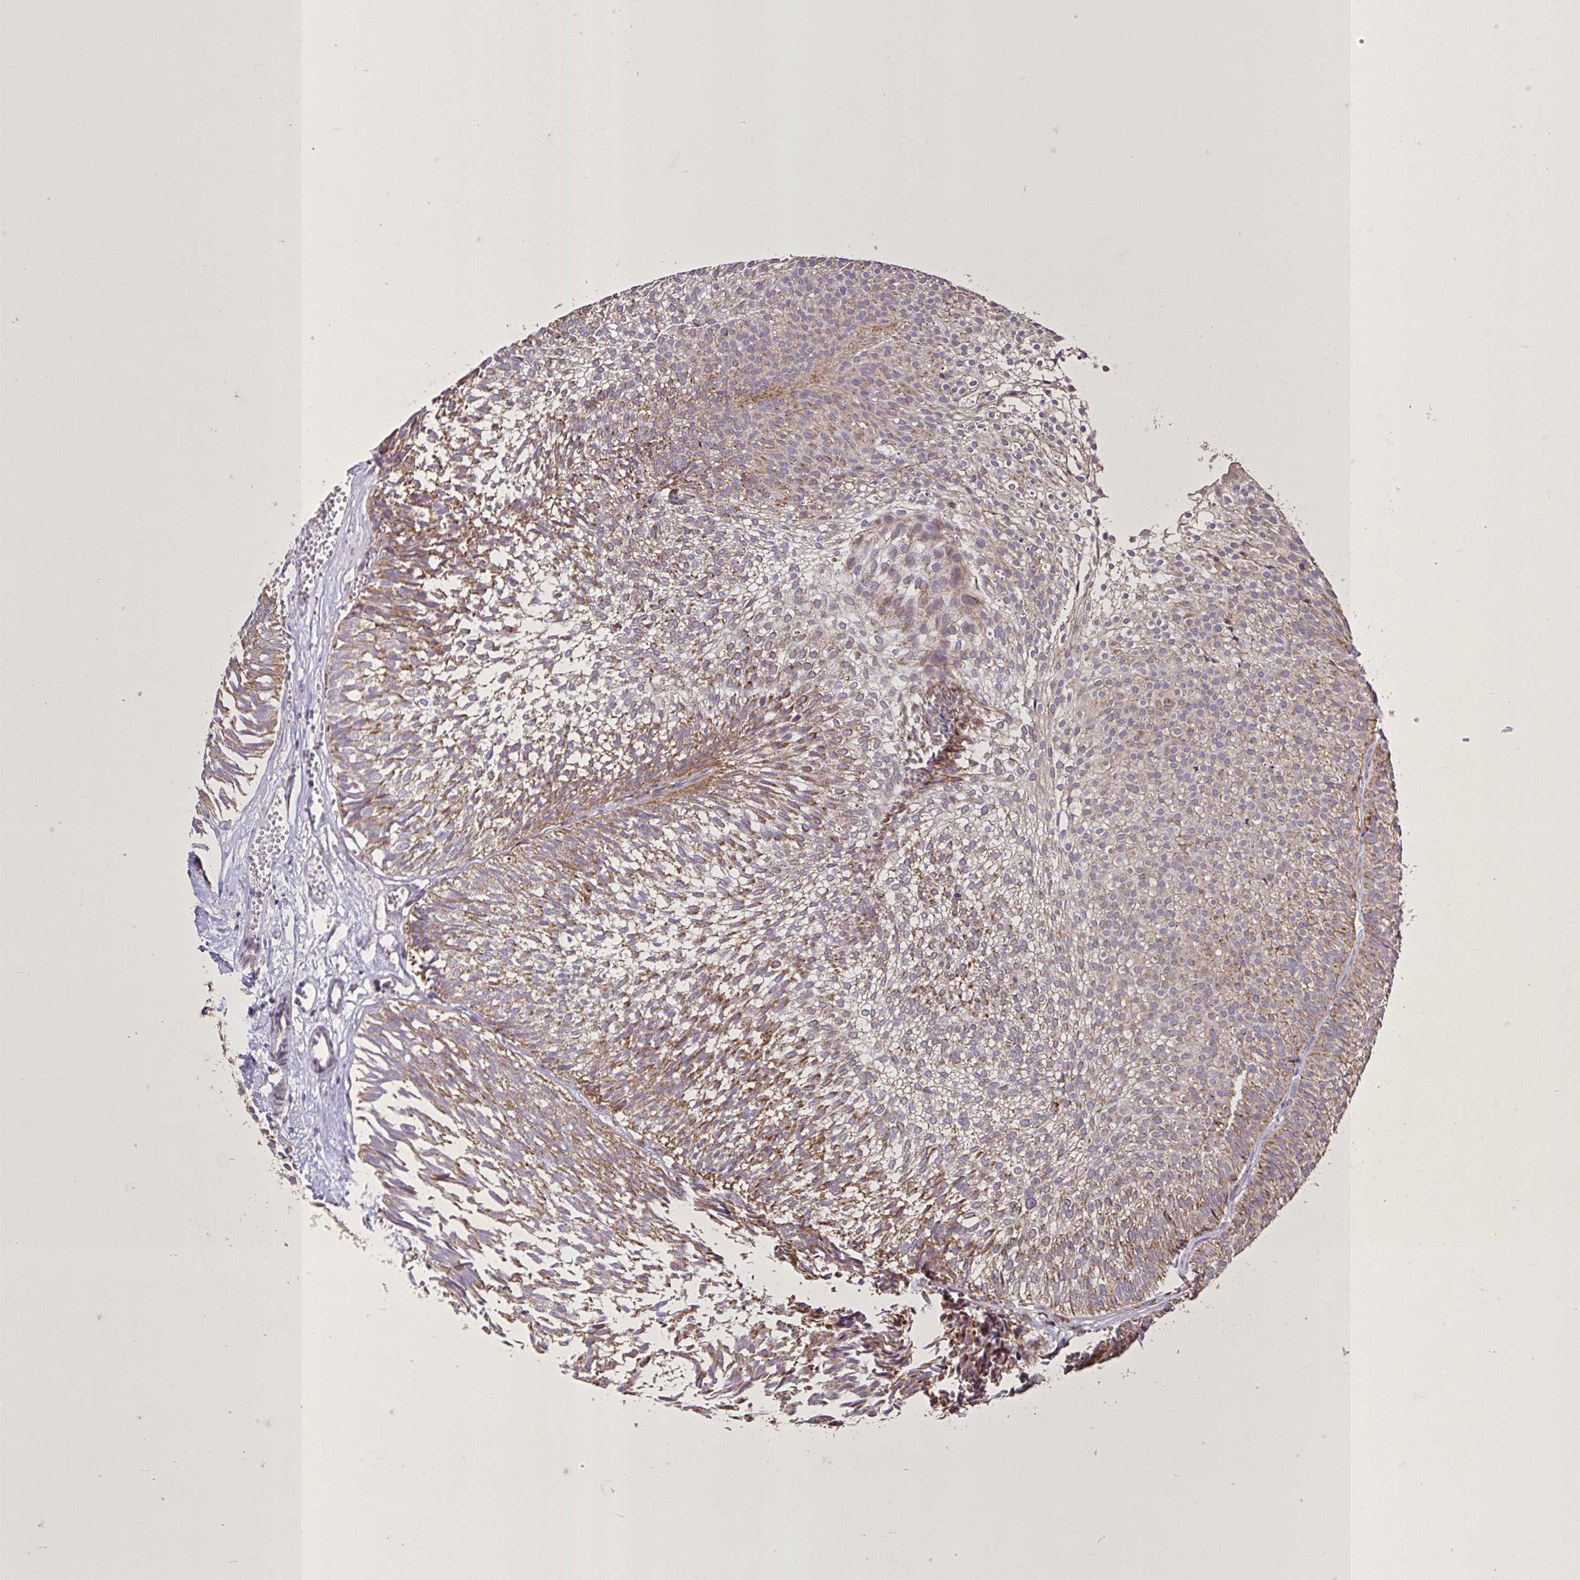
{"staining": {"intensity": "moderate", "quantity": ">75%", "location": "cytoplasmic/membranous"}, "tissue": "urothelial cancer", "cell_type": "Tumor cells", "image_type": "cancer", "snomed": [{"axis": "morphology", "description": "Urothelial carcinoma, Low grade"}, {"axis": "topography", "description": "Urinary bladder"}], "caption": "An image showing moderate cytoplasmic/membranous positivity in approximately >75% of tumor cells in low-grade urothelial carcinoma, as visualized by brown immunohistochemical staining.", "gene": "AGK", "patient": {"sex": "male", "age": 91}}